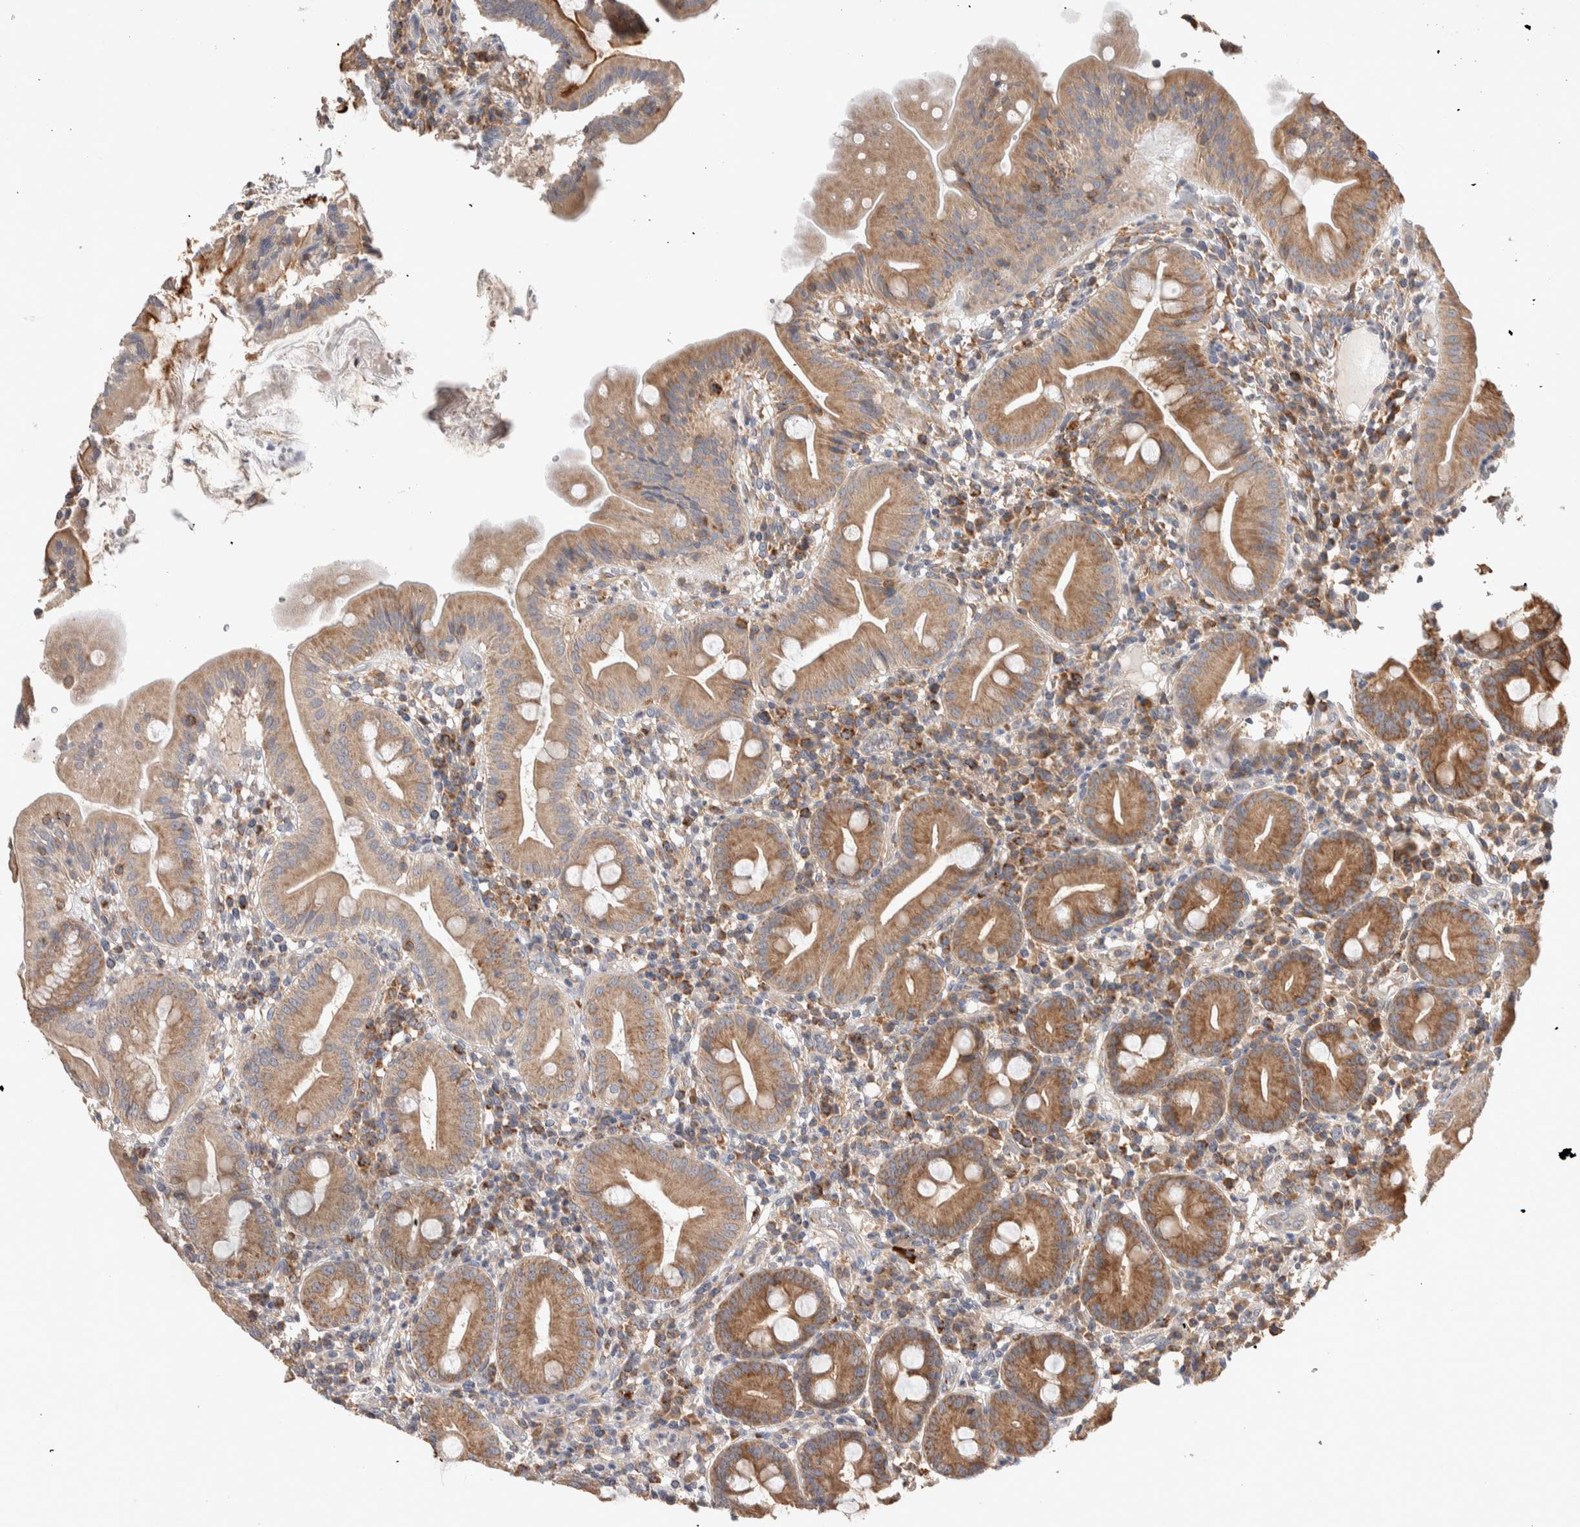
{"staining": {"intensity": "moderate", "quantity": ">75%", "location": "cytoplasmic/membranous"}, "tissue": "duodenum", "cell_type": "Glandular cells", "image_type": "normal", "snomed": [{"axis": "morphology", "description": "Normal tissue, NOS"}, {"axis": "topography", "description": "Duodenum"}], "caption": "Brown immunohistochemical staining in unremarkable human duodenum reveals moderate cytoplasmic/membranous positivity in approximately >75% of glandular cells.", "gene": "DEPTOR", "patient": {"sex": "male", "age": 50}}